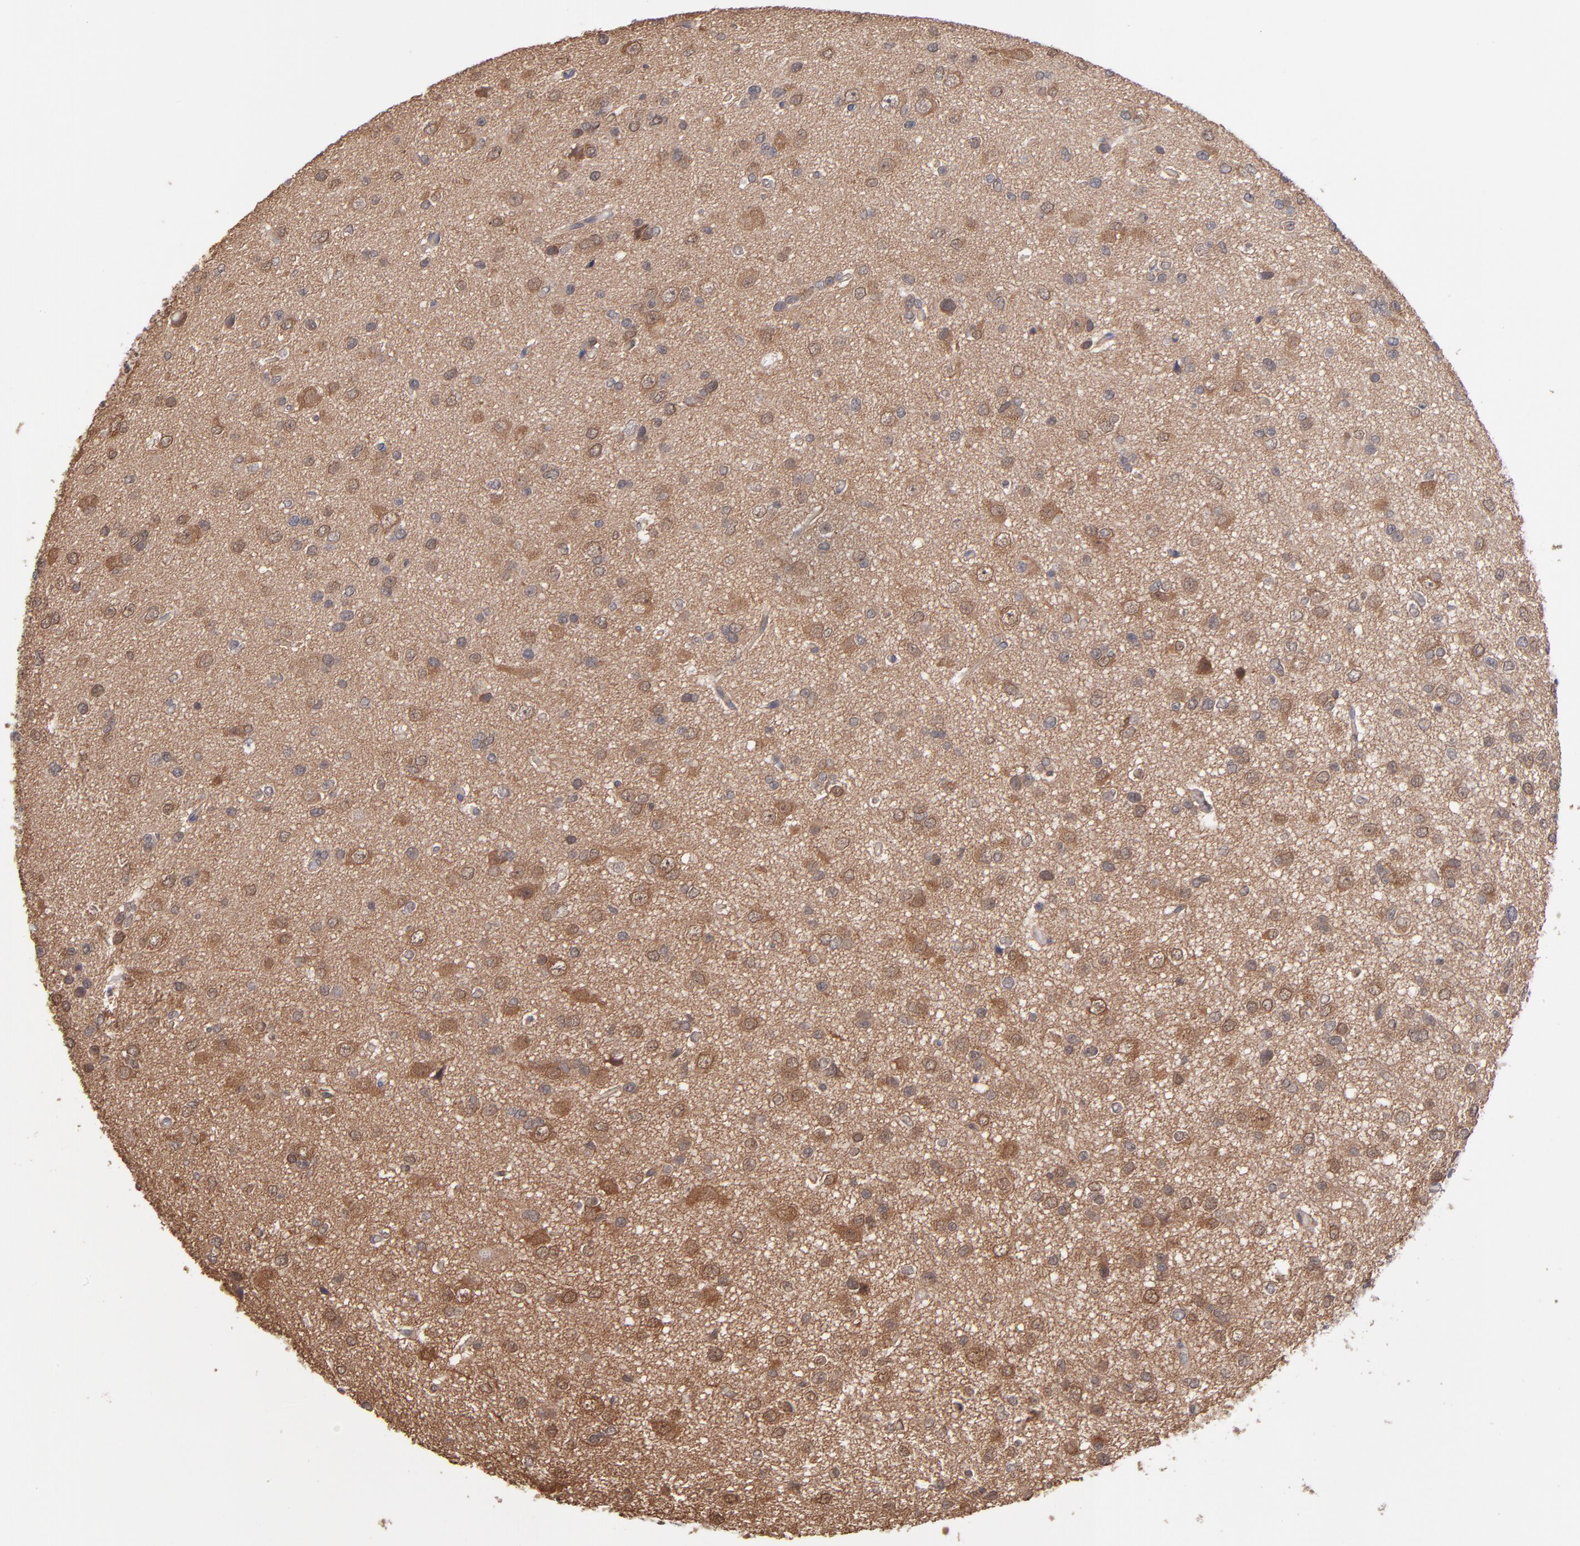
{"staining": {"intensity": "moderate", "quantity": ">75%", "location": "cytoplasmic/membranous"}, "tissue": "glioma", "cell_type": "Tumor cells", "image_type": "cancer", "snomed": [{"axis": "morphology", "description": "Glioma, malignant, Low grade"}, {"axis": "topography", "description": "Brain"}], "caption": "Tumor cells show medium levels of moderate cytoplasmic/membranous positivity in about >75% of cells in human glioma. The protein is stained brown, and the nuclei are stained in blue (DAB (3,3'-diaminobenzidine) IHC with brightfield microscopy, high magnification).", "gene": "GMFG", "patient": {"sex": "male", "age": 42}}